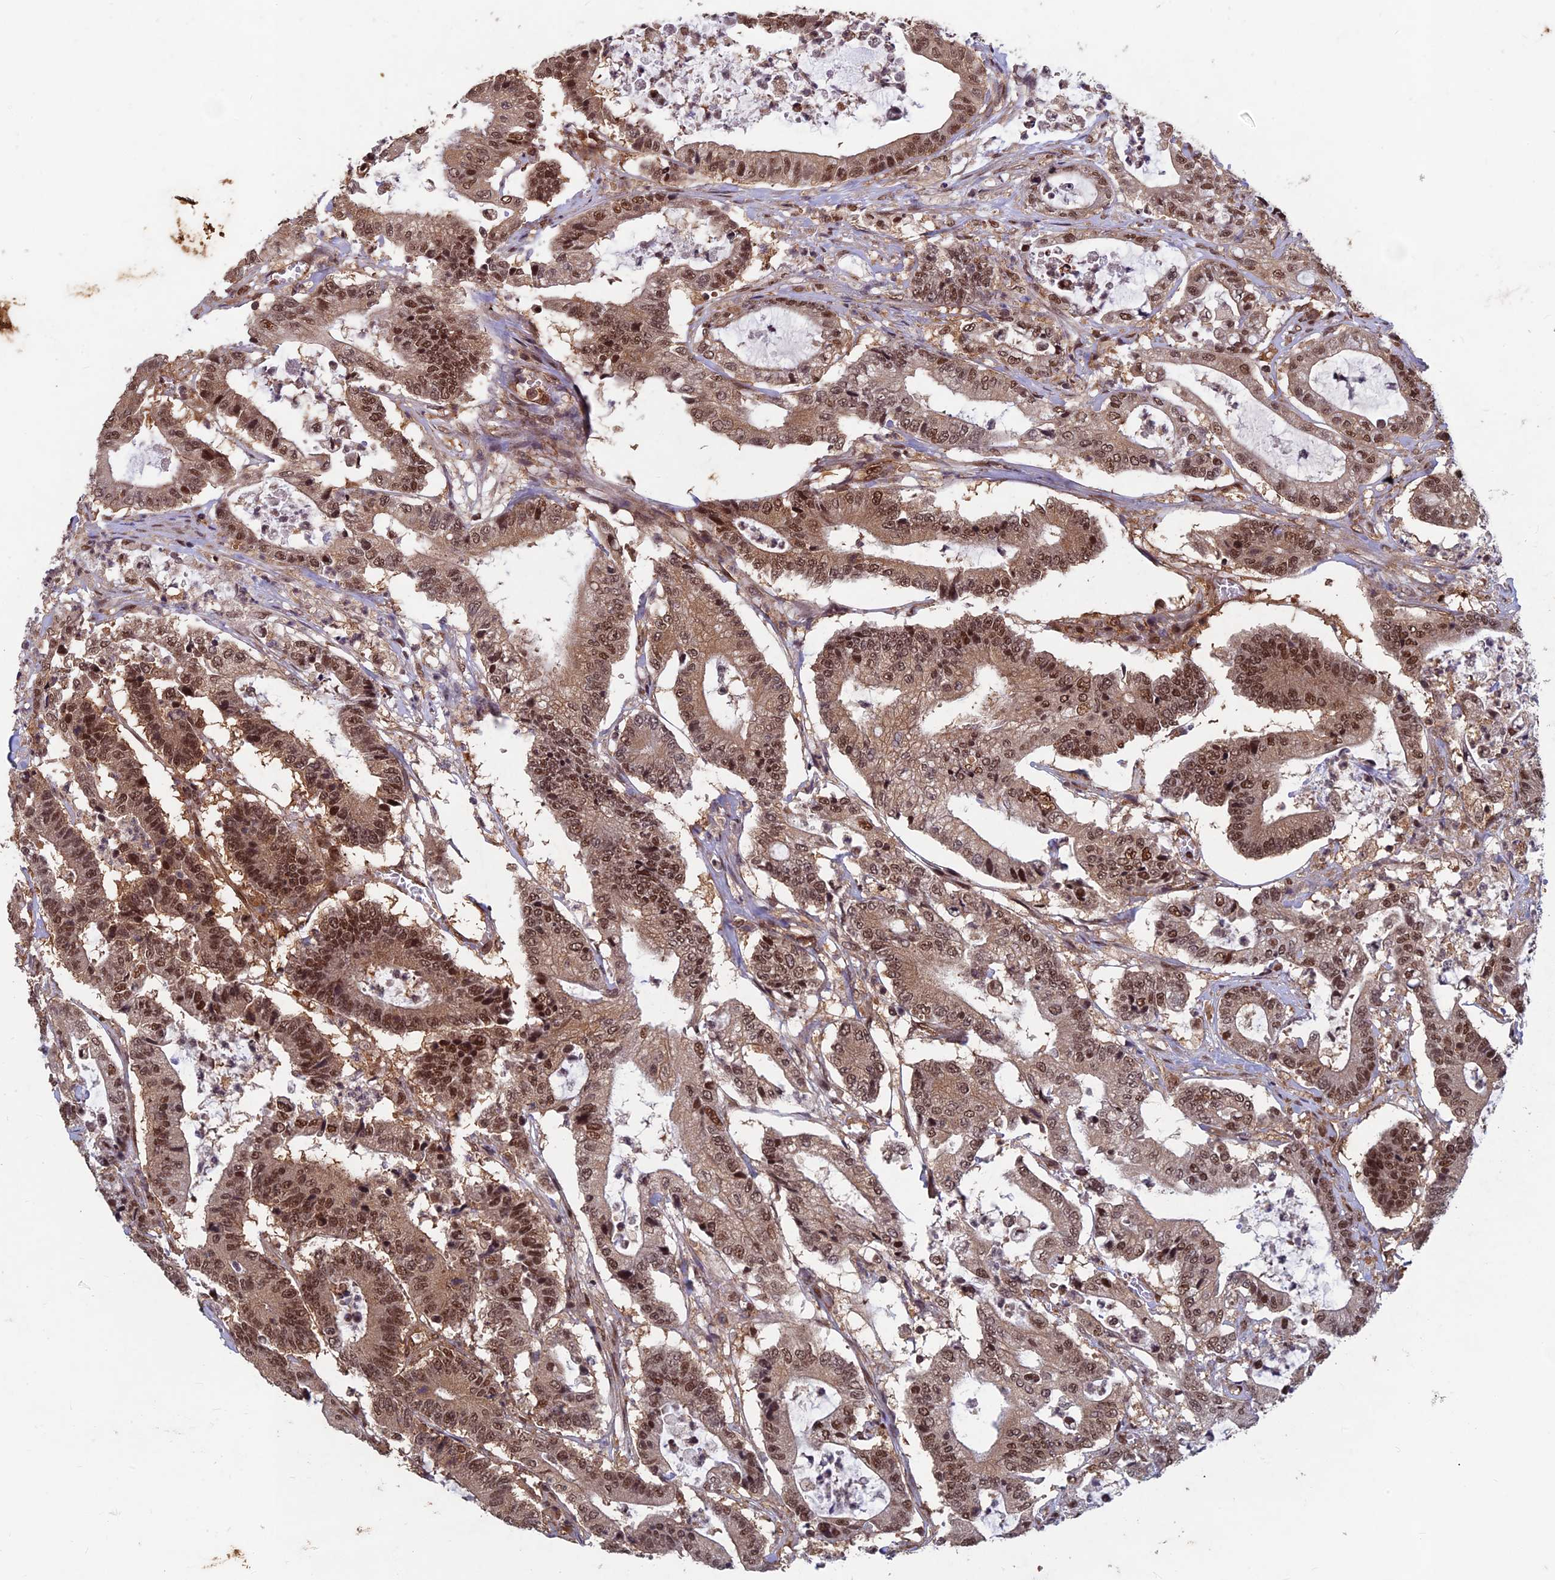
{"staining": {"intensity": "moderate", "quantity": ">75%", "location": "nuclear"}, "tissue": "colorectal cancer", "cell_type": "Tumor cells", "image_type": "cancer", "snomed": [{"axis": "morphology", "description": "Adenocarcinoma, NOS"}, {"axis": "topography", "description": "Colon"}], "caption": "Colorectal cancer tissue reveals moderate nuclear expression in approximately >75% of tumor cells", "gene": "FAM53C", "patient": {"sex": "female", "age": 84}}